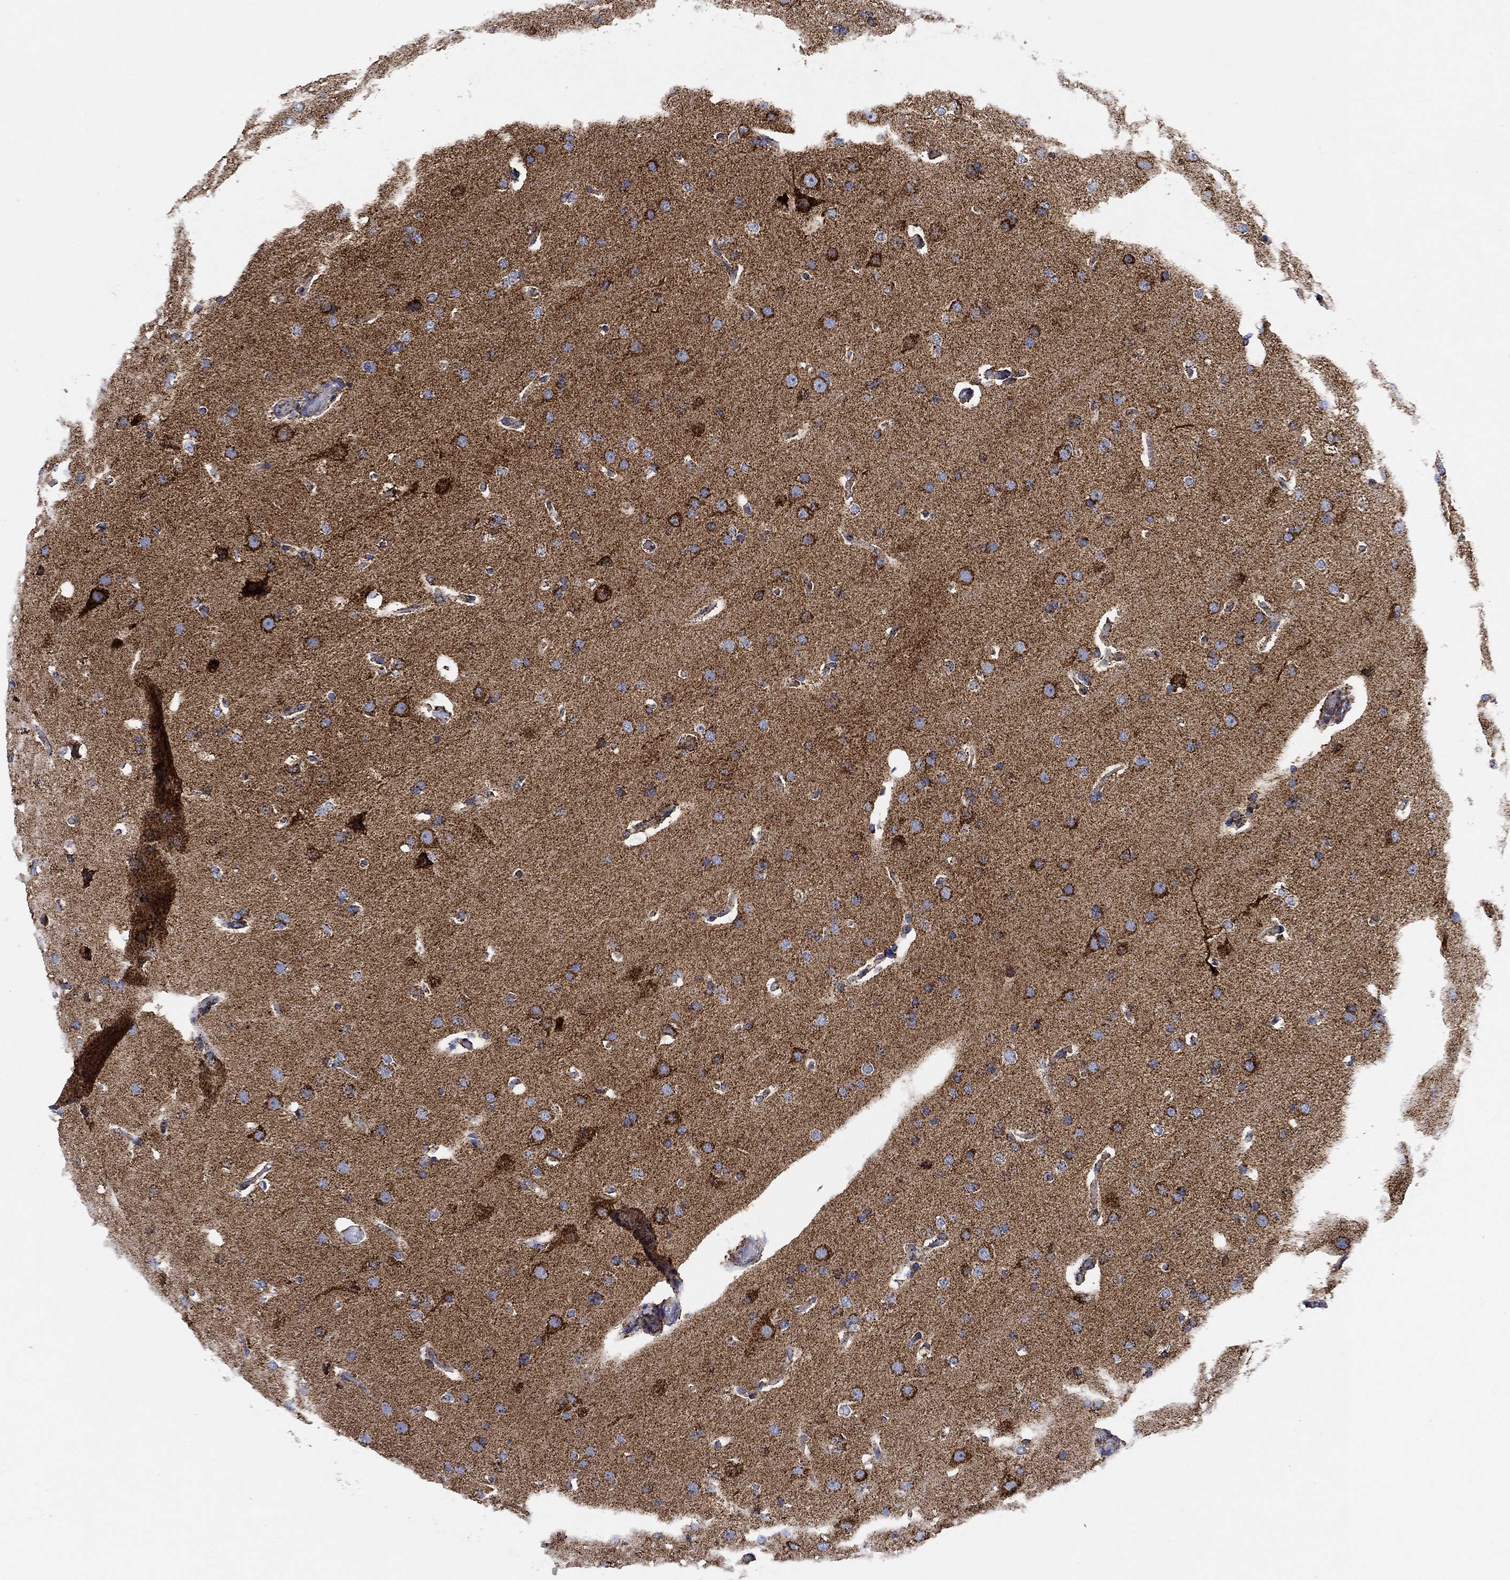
{"staining": {"intensity": "strong", "quantity": "25%-75%", "location": "cytoplasmic/membranous"}, "tissue": "glioma", "cell_type": "Tumor cells", "image_type": "cancer", "snomed": [{"axis": "morphology", "description": "Glioma, malignant, Low grade"}, {"axis": "topography", "description": "Brain"}], "caption": "IHC image of neoplastic tissue: glioma stained using IHC shows high levels of strong protein expression localized specifically in the cytoplasmic/membranous of tumor cells, appearing as a cytoplasmic/membranous brown color.", "gene": "NDUFS3", "patient": {"sex": "male", "age": 41}}